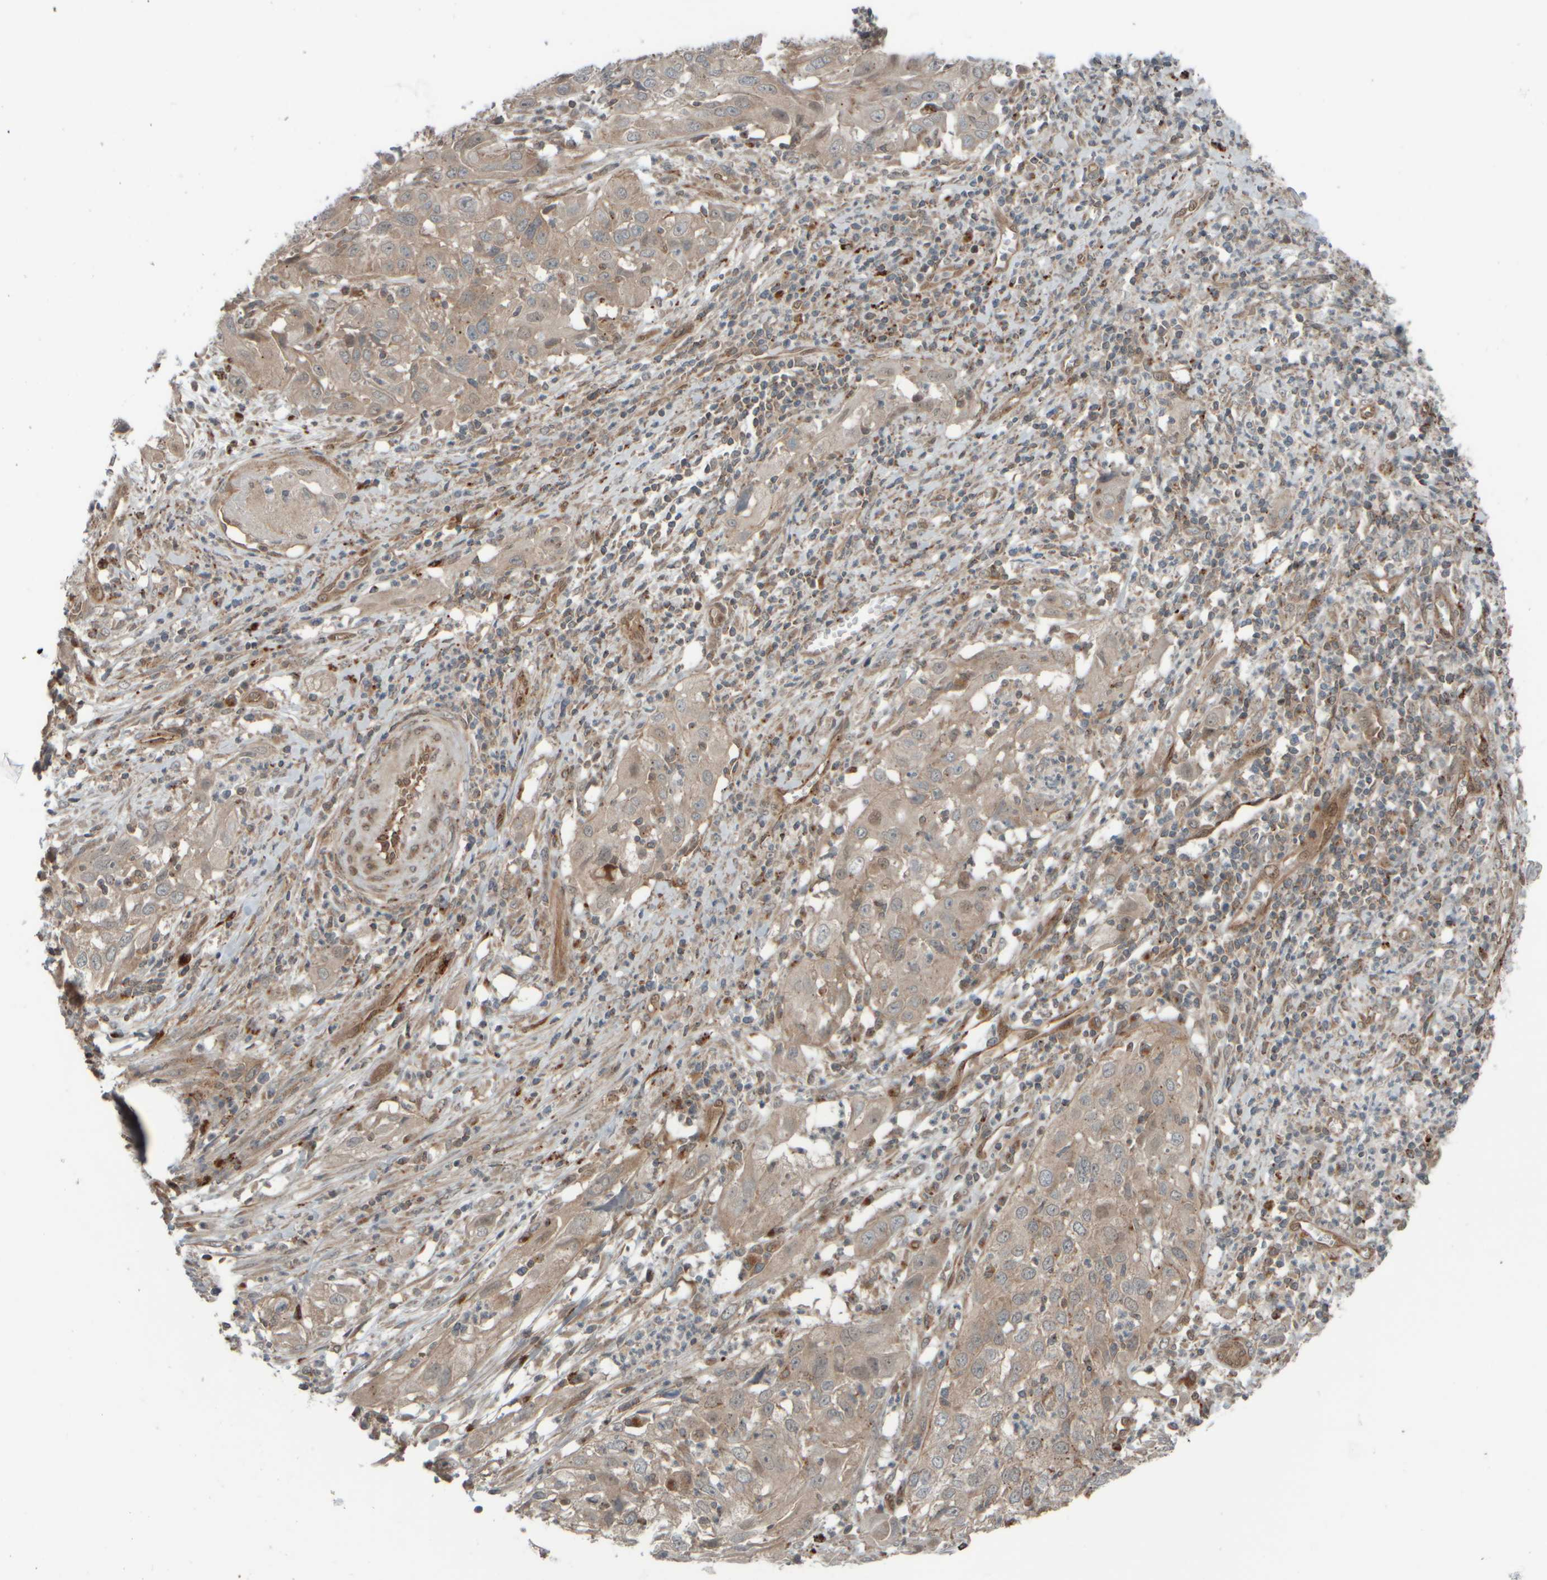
{"staining": {"intensity": "weak", "quantity": ">75%", "location": "cytoplasmic/membranous"}, "tissue": "cervical cancer", "cell_type": "Tumor cells", "image_type": "cancer", "snomed": [{"axis": "morphology", "description": "Squamous cell carcinoma, NOS"}, {"axis": "topography", "description": "Cervix"}], "caption": "Human cervical squamous cell carcinoma stained with a brown dye exhibits weak cytoplasmic/membranous positive expression in approximately >75% of tumor cells.", "gene": "GIGYF1", "patient": {"sex": "female", "age": 32}}